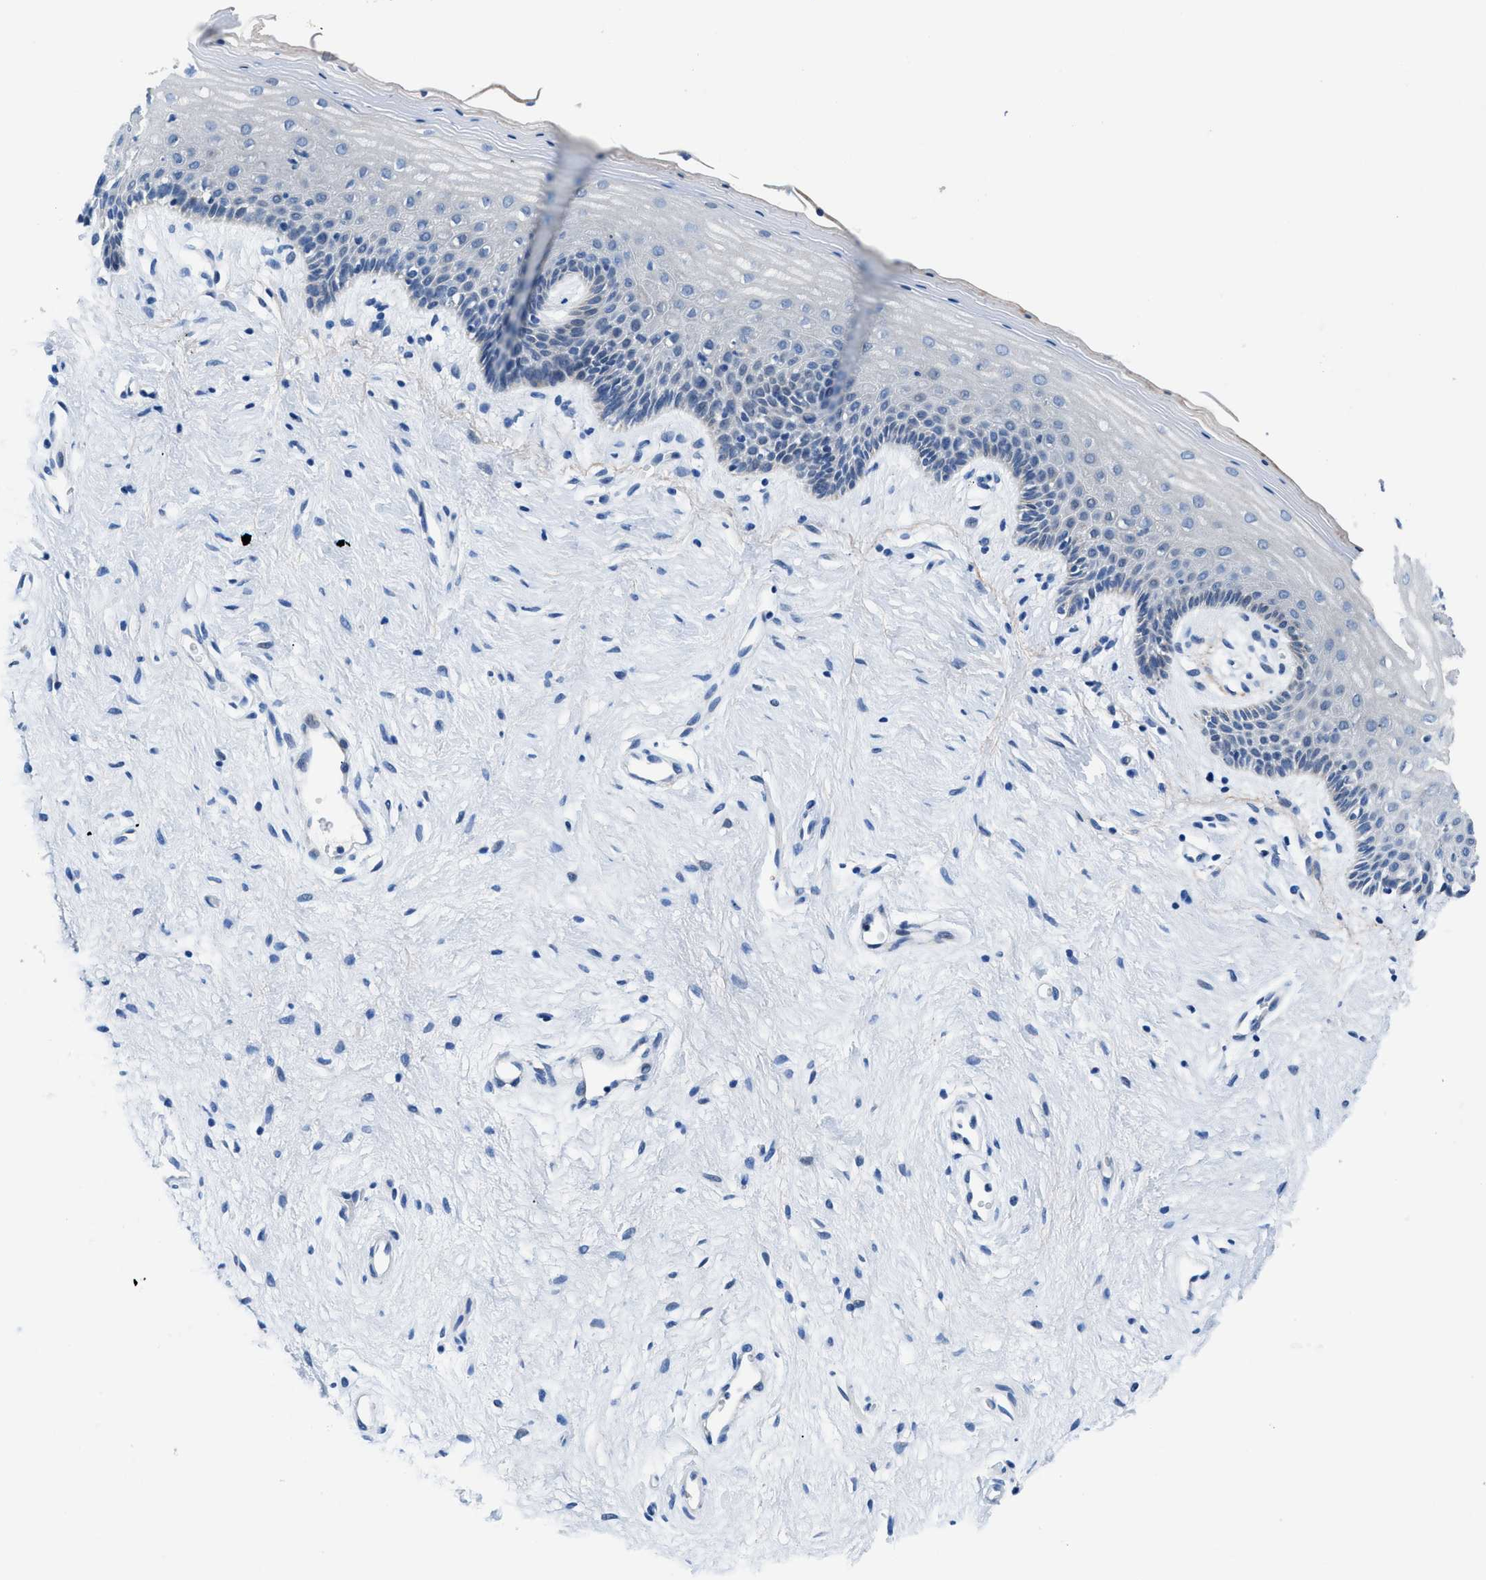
{"staining": {"intensity": "negative", "quantity": "none", "location": "none"}, "tissue": "vagina", "cell_type": "Squamous epithelial cells", "image_type": "normal", "snomed": [{"axis": "morphology", "description": "Normal tissue, NOS"}, {"axis": "topography", "description": "Vagina"}], "caption": "A histopathology image of vagina stained for a protein reveals no brown staining in squamous epithelial cells. Nuclei are stained in blue.", "gene": "UAP1", "patient": {"sex": "female", "age": 44}}